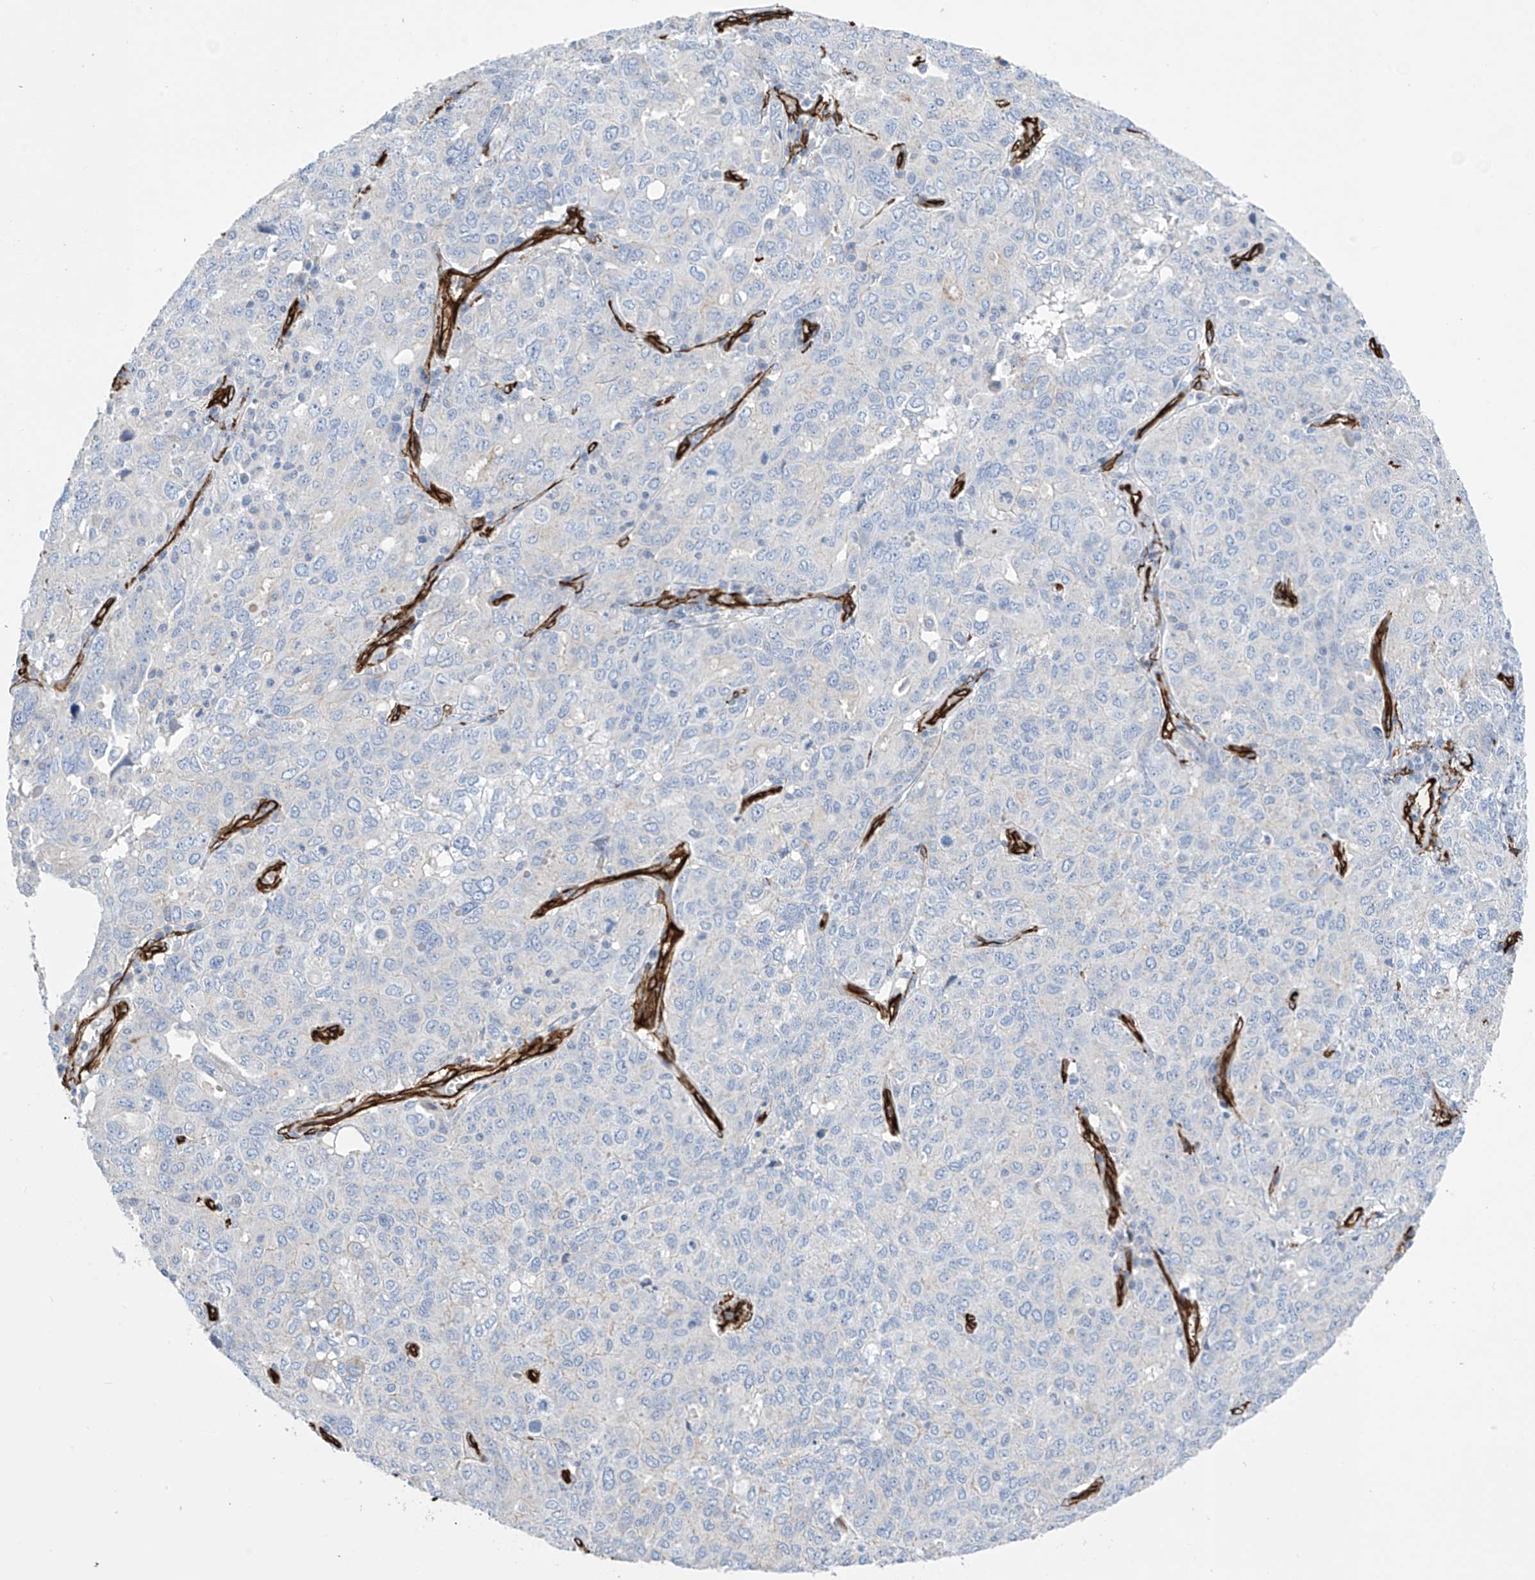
{"staining": {"intensity": "negative", "quantity": "none", "location": "none"}, "tissue": "ovarian cancer", "cell_type": "Tumor cells", "image_type": "cancer", "snomed": [{"axis": "morphology", "description": "Carcinoma, endometroid"}, {"axis": "topography", "description": "Ovary"}], "caption": "This histopathology image is of ovarian cancer stained with immunohistochemistry (IHC) to label a protein in brown with the nuclei are counter-stained blue. There is no staining in tumor cells.", "gene": "UBTD1", "patient": {"sex": "female", "age": 62}}